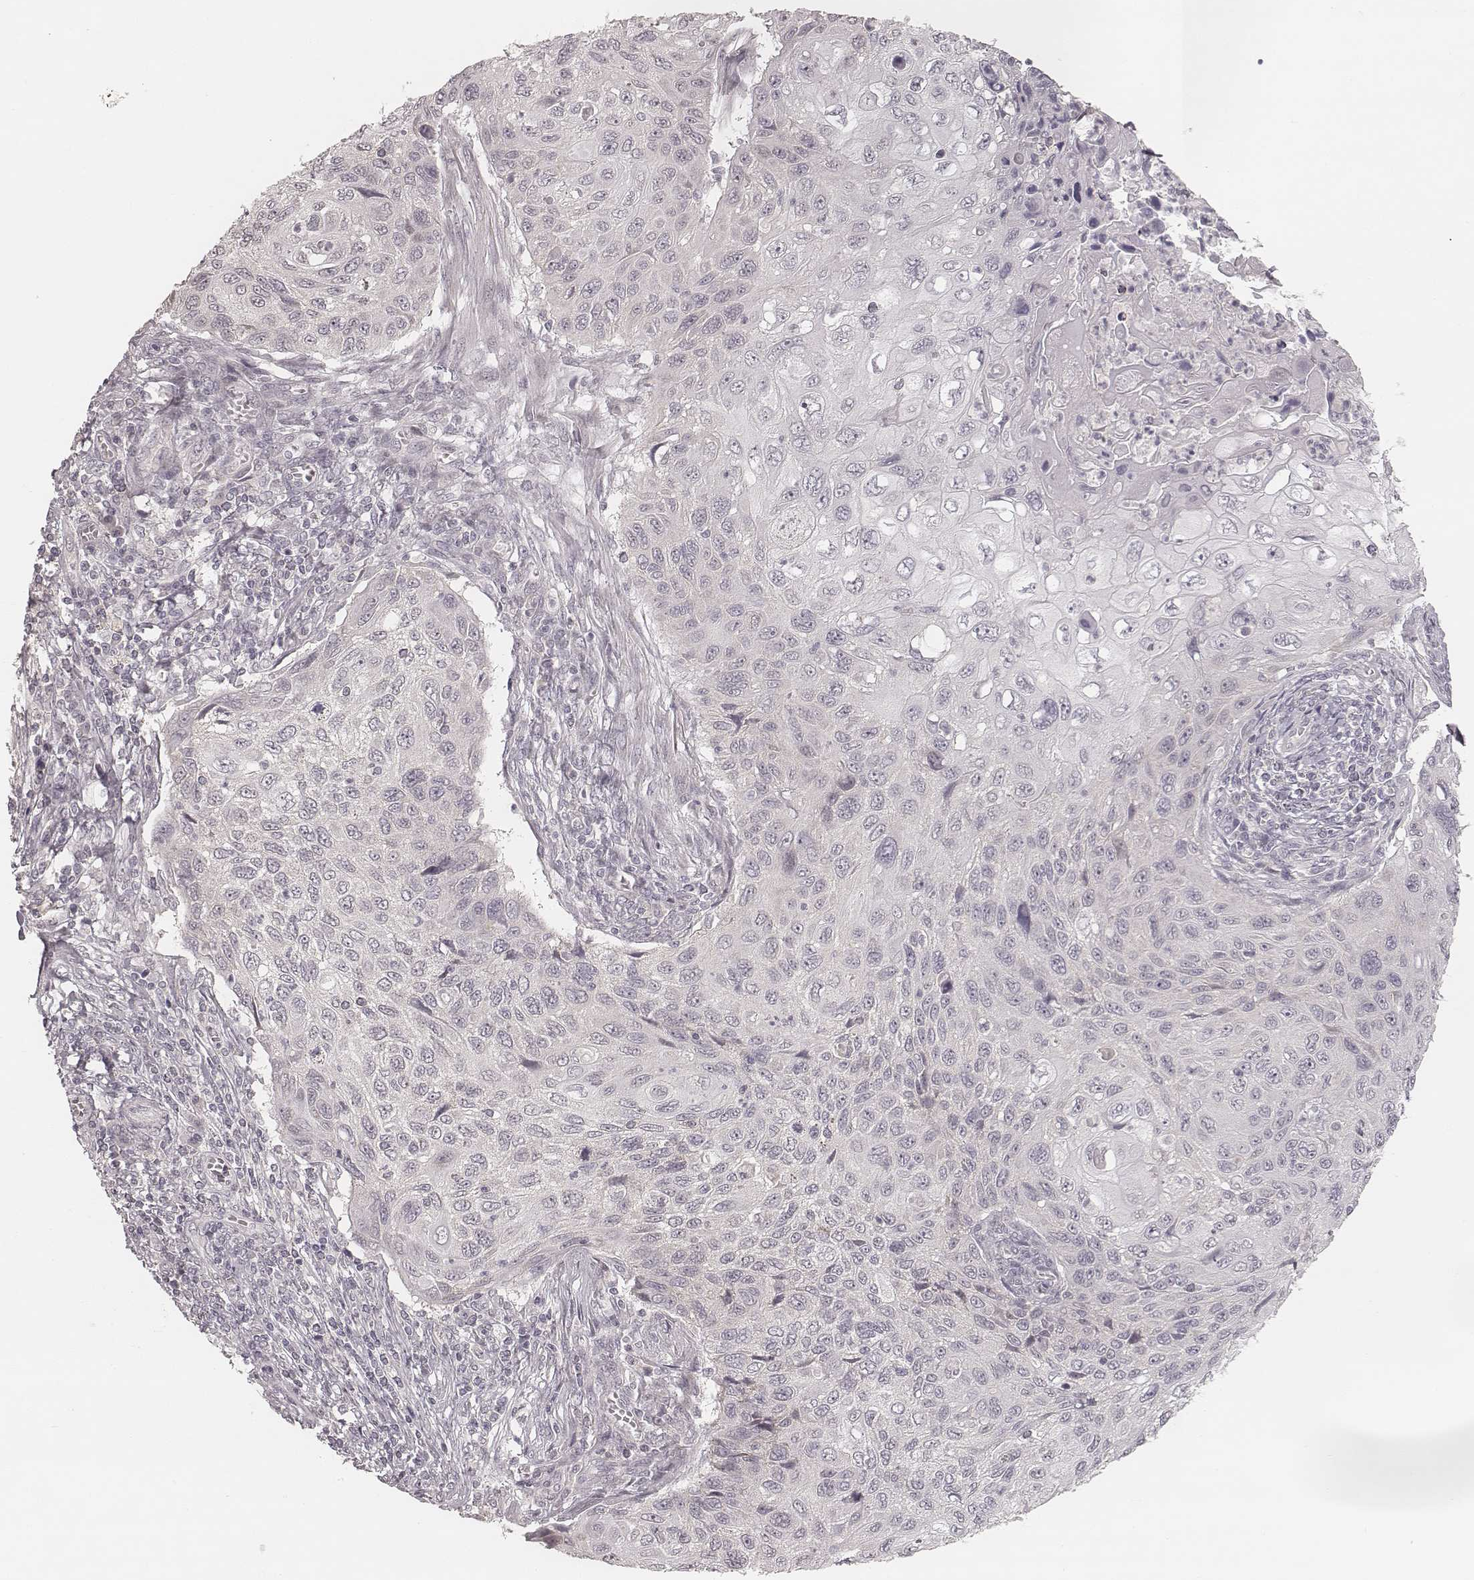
{"staining": {"intensity": "negative", "quantity": "none", "location": "none"}, "tissue": "cervical cancer", "cell_type": "Tumor cells", "image_type": "cancer", "snomed": [{"axis": "morphology", "description": "Squamous cell carcinoma, NOS"}, {"axis": "topography", "description": "Cervix"}], "caption": "This image is of cervical cancer stained with immunohistochemistry (IHC) to label a protein in brown with the nuclei are counter-stained blue. There is no expression in tumor cells.", "gene": "ACACB", "patient": {"sex": "female", "age": 70}}